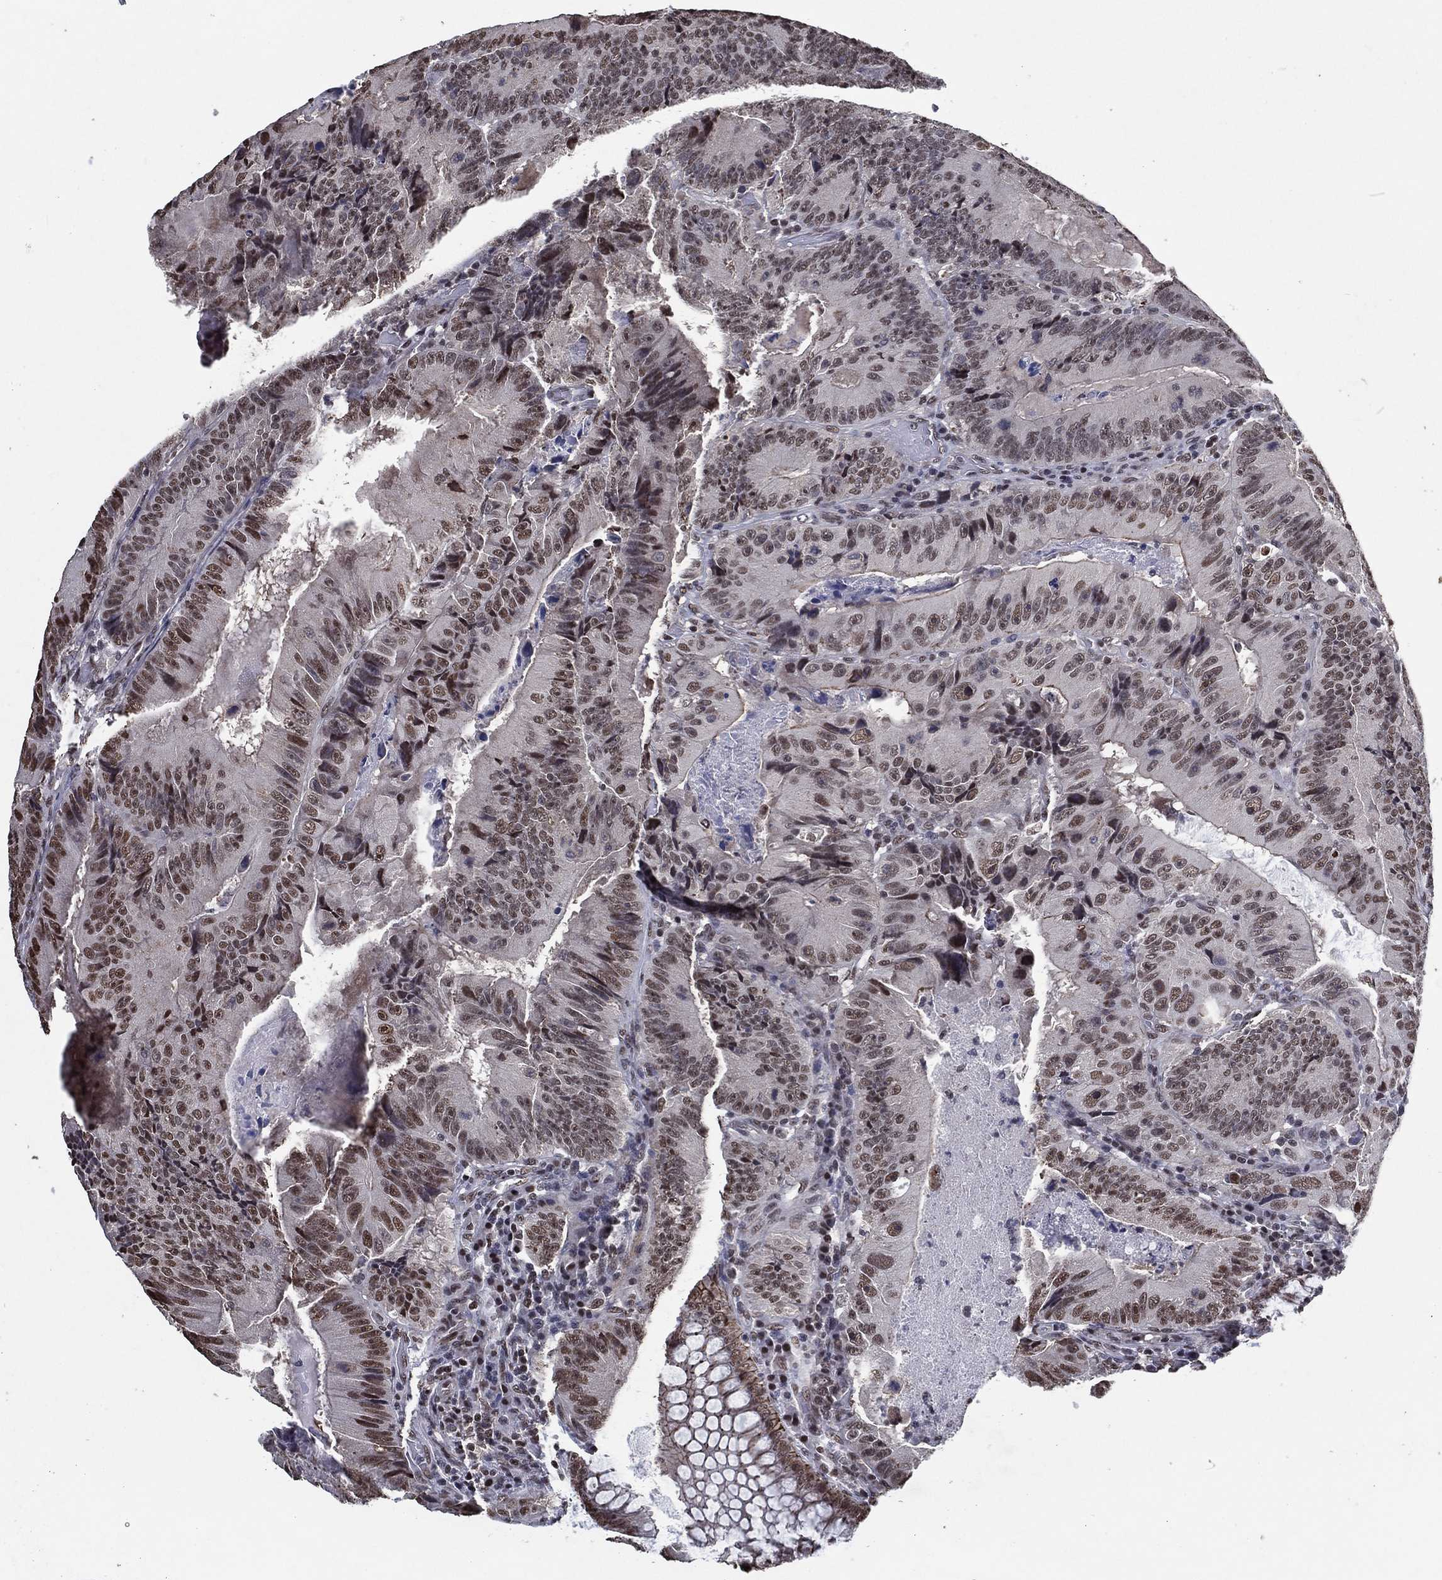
{"staining": {"intensity": "moderate", "quantity": "25%-75%", "location": "nuclear"}, "tissue": "colorectal cancer", "cell_type": "Tumor cells", "image_type": "cancer", "snomed": [{"axis": "morphology", "description": "Adenocarcinoma, NOS"}, {"axis": "topography", "description": "Colon"}], "caption": "A brown stain highlights moderate nuclear expression of a protein in colorectal adenocarcinoma tumor cells. (Stains: DAB in brown, nuclei in blue, Microscopy: brightfield microscopy at high magnification).", "gene": "ZBTB42", "patient": {"sex": "female", "age": 86}}